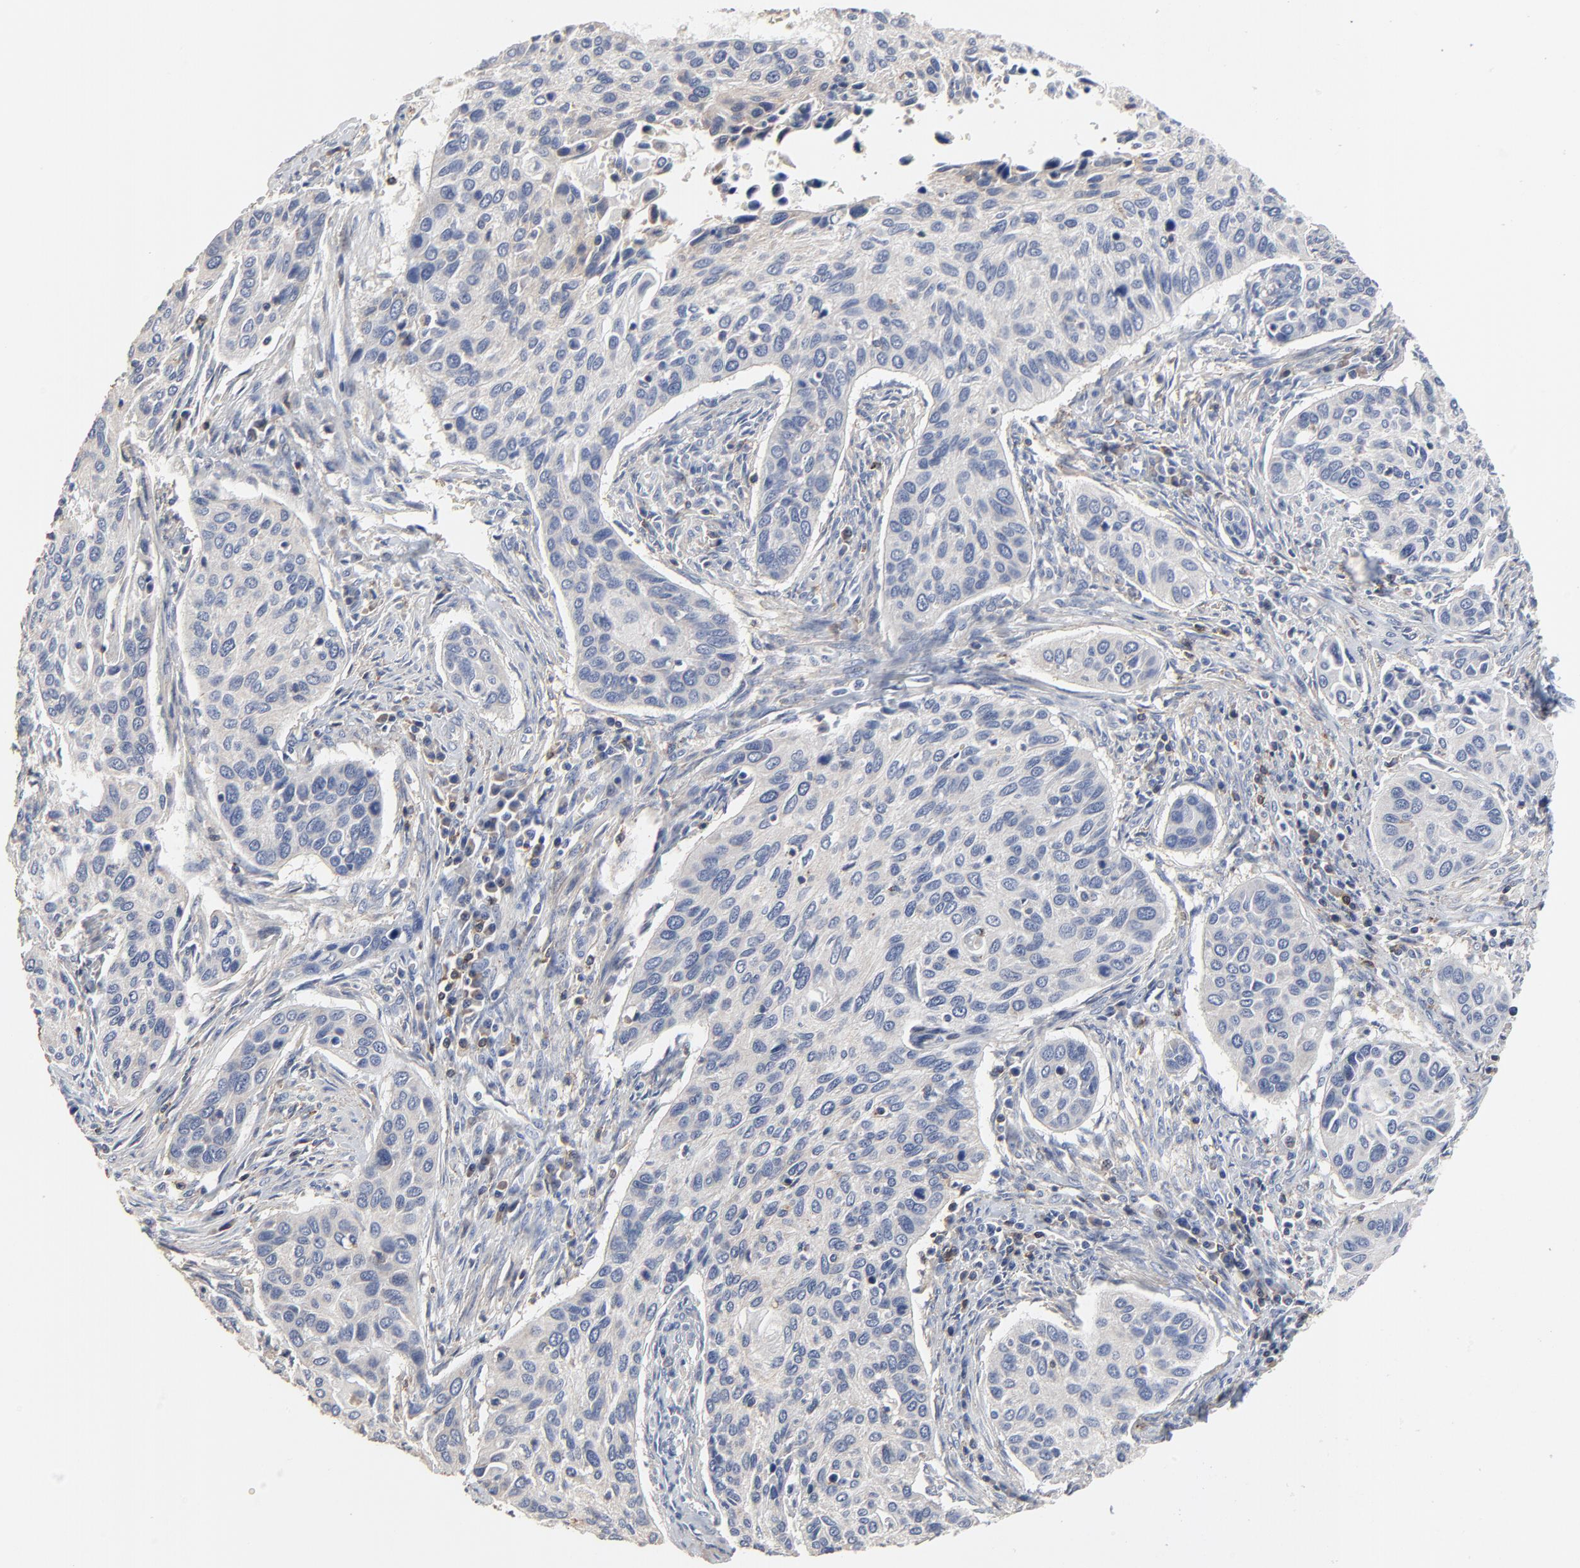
{"staining": {"intensity": "negative", "quantity": "none", "location": "none"}, "tissue": "cervical cancer", "cell_type": "Tumor cells", "image_type": "cancer", "snomed": [{"axis": "morphology", "description": "Squamous cell carcinoma, NOS"}, {"axis": "topography", "description": "Cervix"}], "caption": "This is an IHC histopathology image of cervical cancer (squamous cell carcinoma). There is no positivity in tumor cells.", "gene": "SKAP1", "patient": {"sex": "female", "age": 57}}